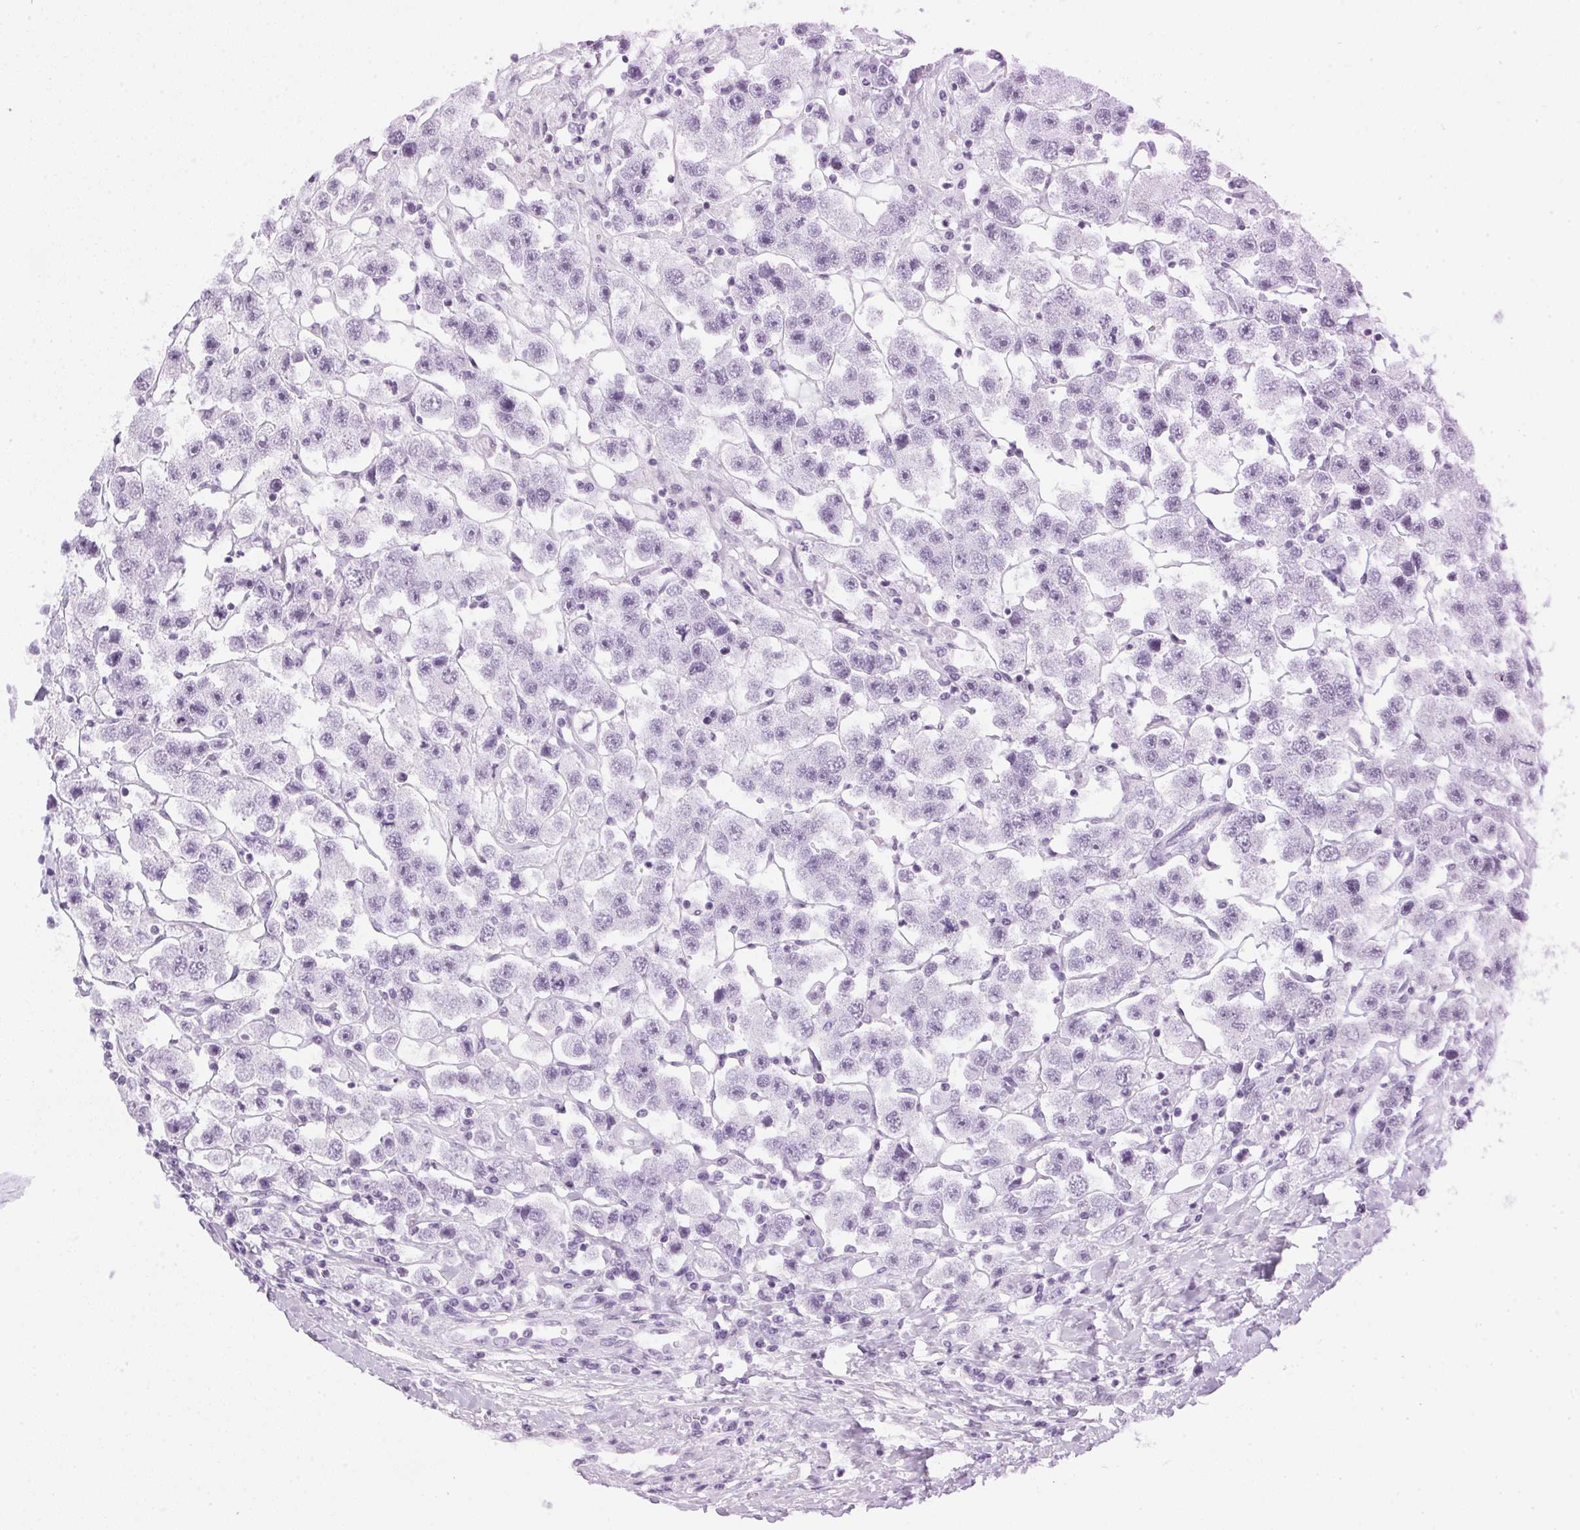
{"staining": {"intensity": "negative", "quantity": "none", "location": "none"}, "tissue": "testis cancer", "cell_type": "Tumor cells", "image_type": "cancer", "snomed": [{"axis": "morphology", "description": "Seminoma, NOS"}, {"axis": "topography", "description": "Testis"}], "caption": "The IHC histopathology image has no significant positivity in tumor cells of testis seminoma tissue.", "gene": "SP7", "patient": {"sex": "male", "age": 45}}